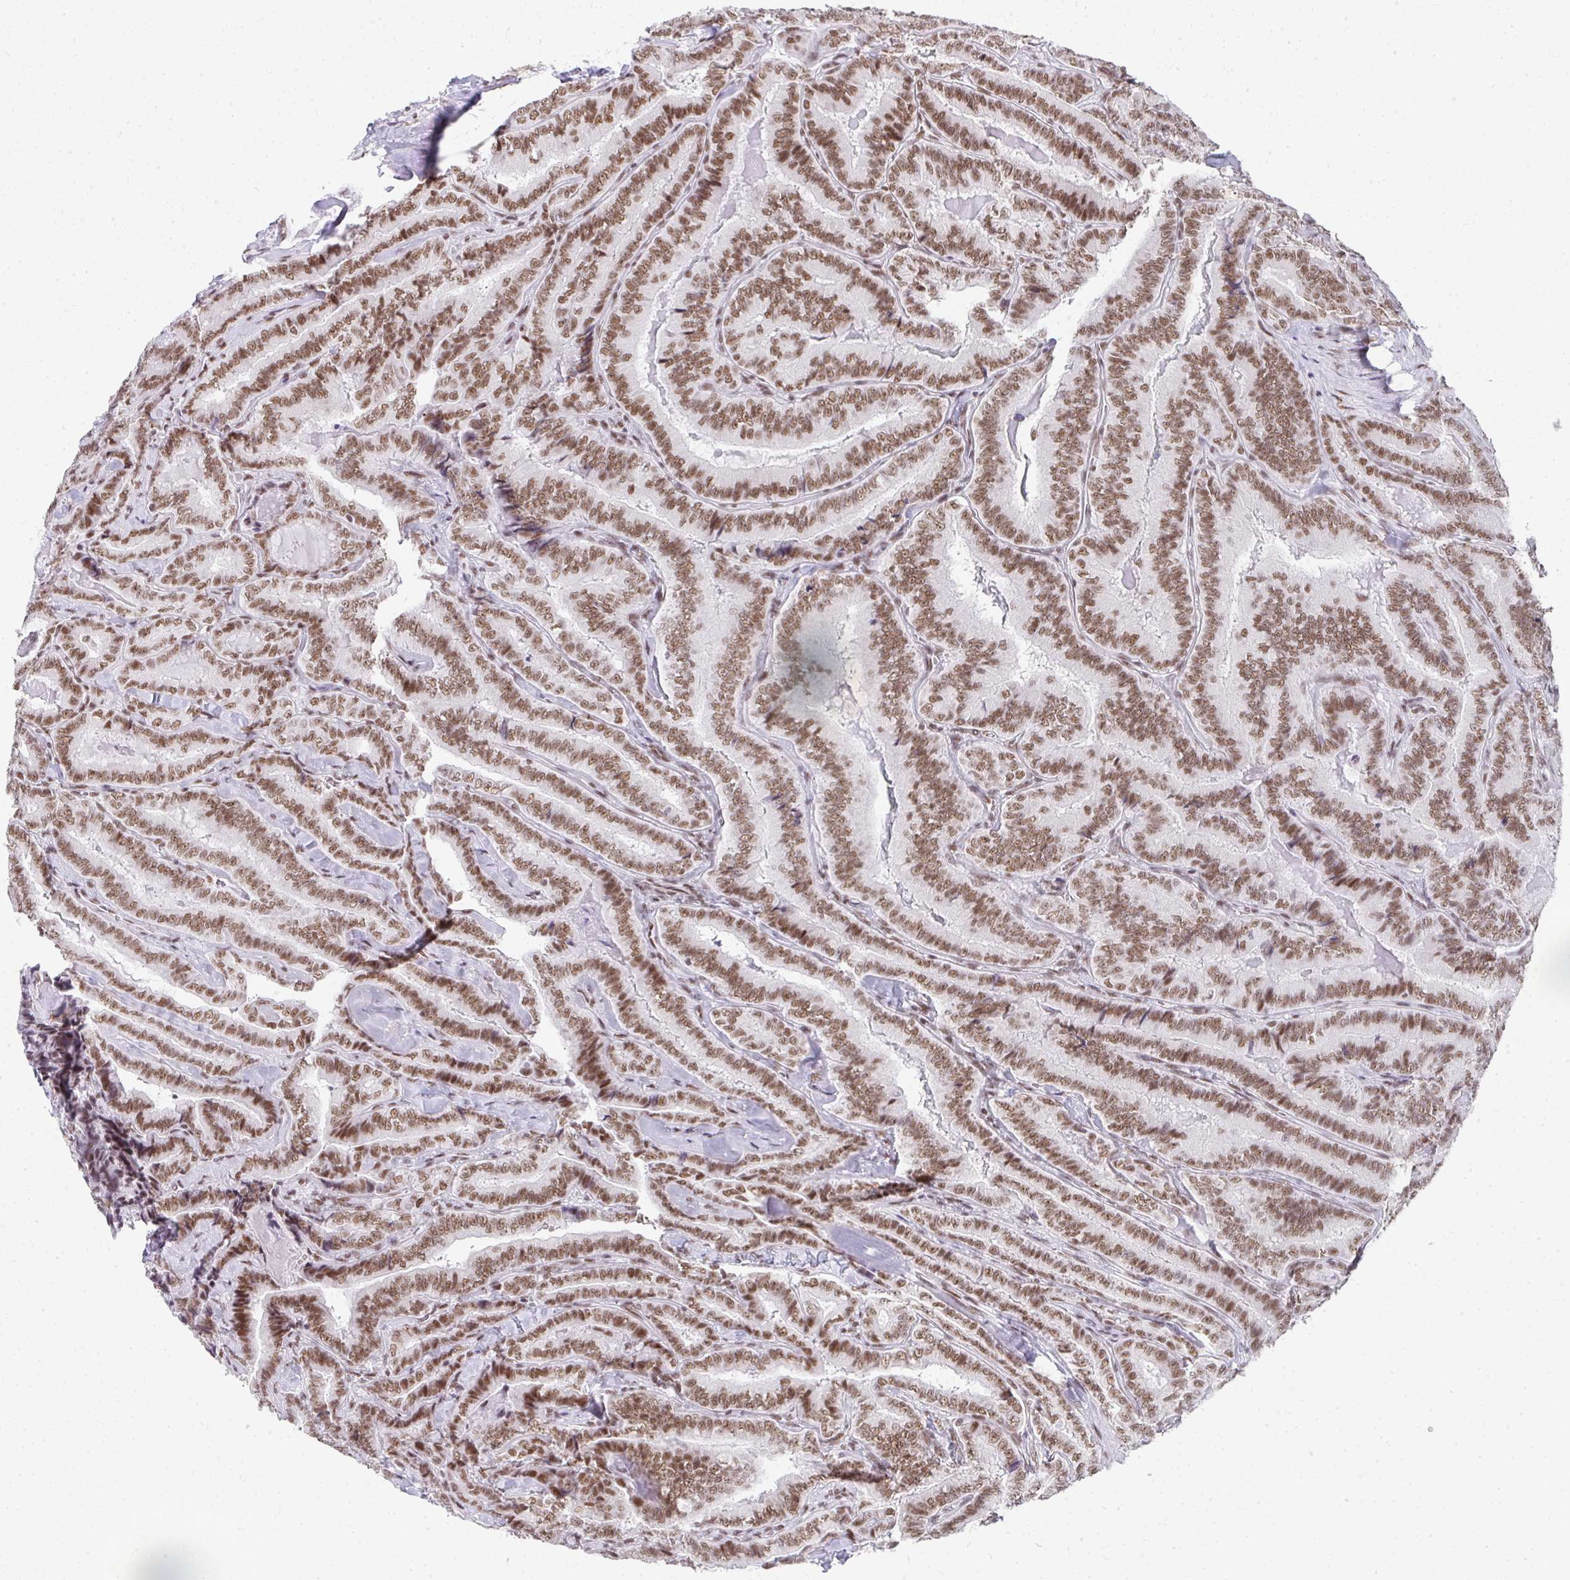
{"staining": {"intensity": "moderate", "quantity": ">75%", "location": "nuclear"}, "tissue": "thyroid cancer", "cell_type": "Tumor cells", "image_type": "cancer", "snomed": [{"axis": "morphology", "description": "Papillary adenocarcinoma, NOS"}, {"axis": "topography", "description": "Thyroid gland"}], "caption": "Thyroid cancer (papillary adenocarcinoma) tissue demonstrates moderate nuclear positivity in approximately >75% of tumor cells, visualized by immunohistochemistry.", "gene": "CREBBP", "patient": {"sex": "male", "age": 61}}